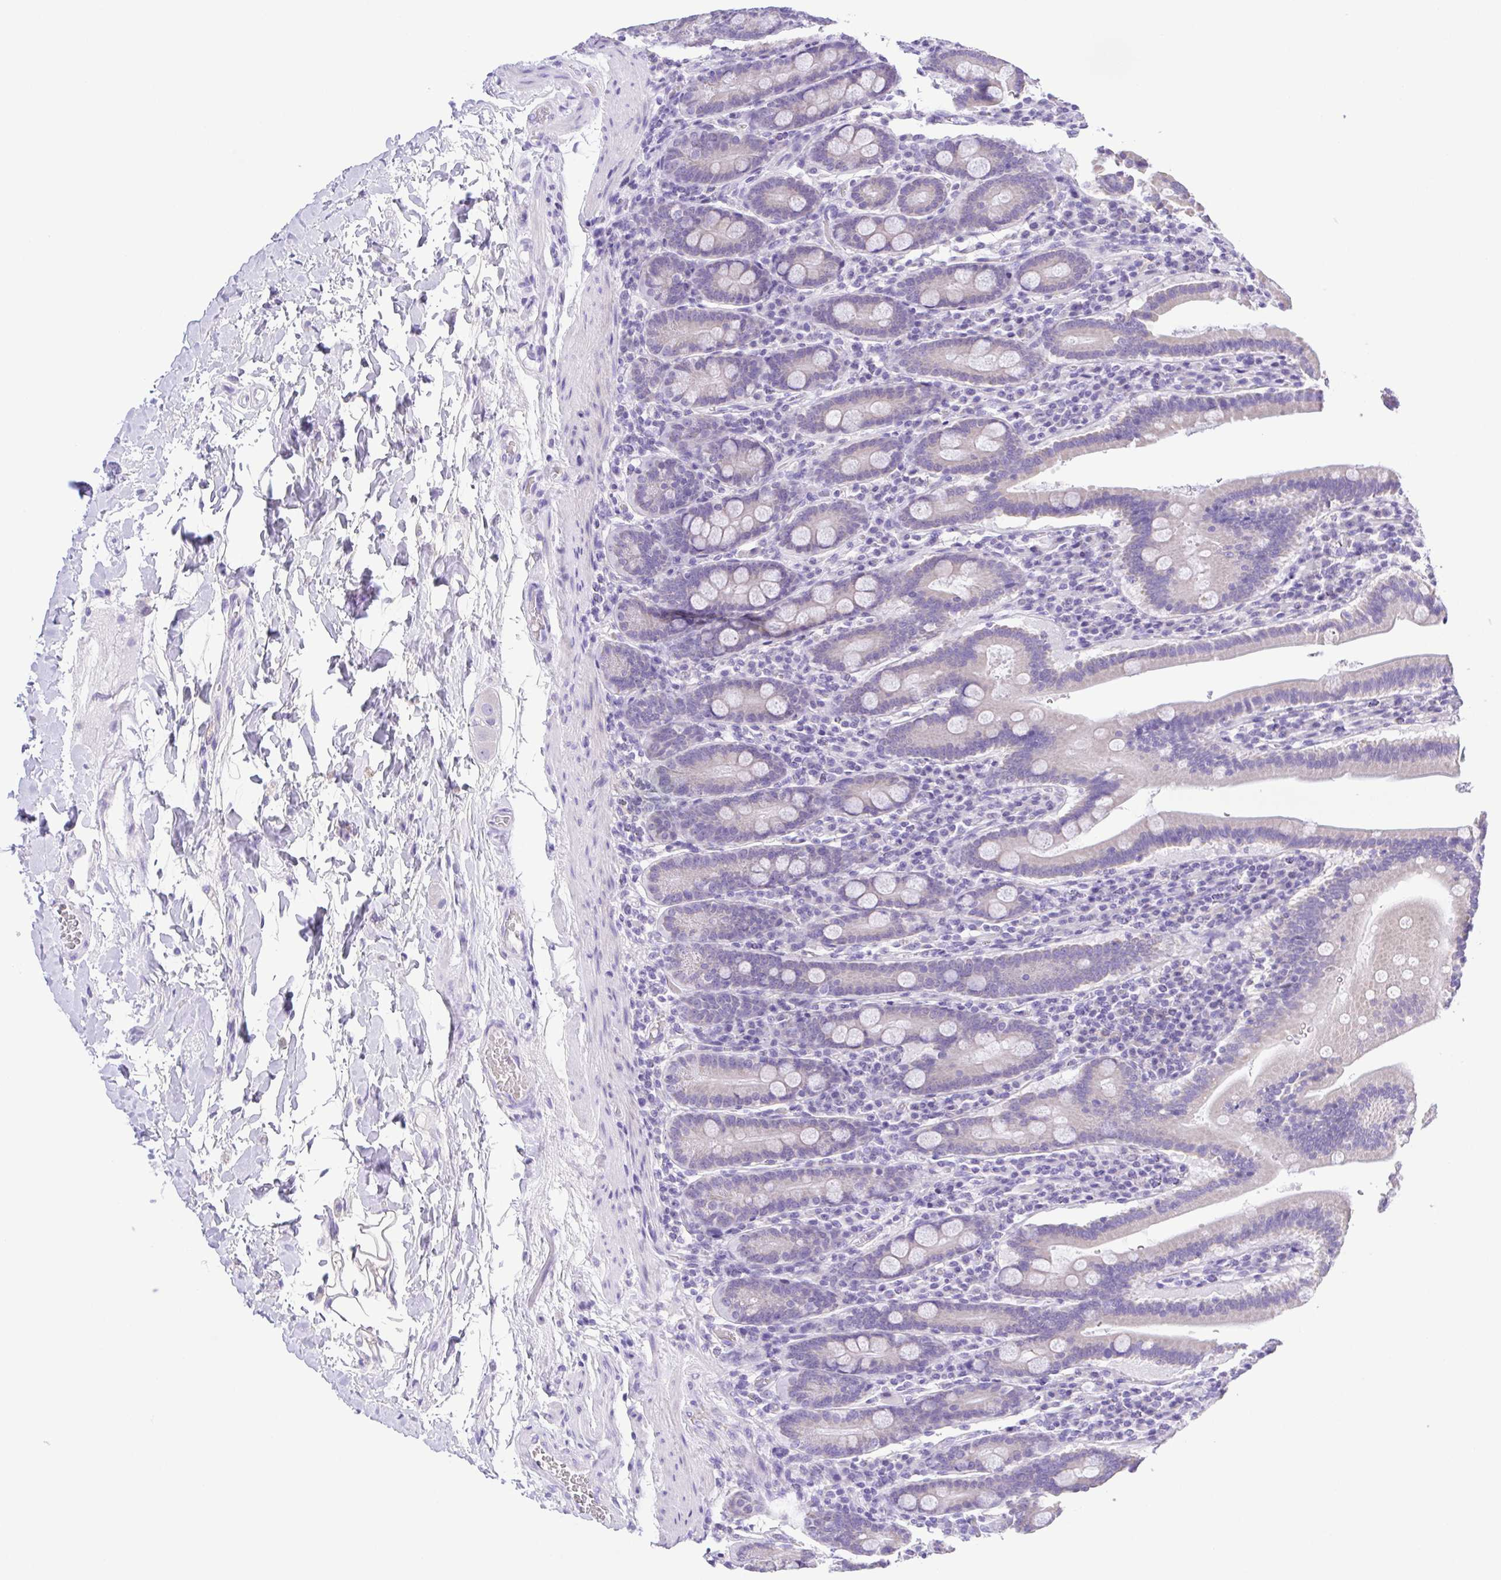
{"staining": {"intensity": "negative", "quantity": "none", "location": "none"}, "tissue": "small intestine", "cell_type": "Glandular cells", "image_type": "normal", "snomed": [{"axis": "morphology", "description": "Normal tissue, NOS"}, {"axis": "topography", "description": "Small intestine"}], "caption": "Immunohistochemical staining of normal human small intestine reveals no significant staining in glandular cells.", "gene": "CD72", "patient": {"sex": "male", "age": 26}}